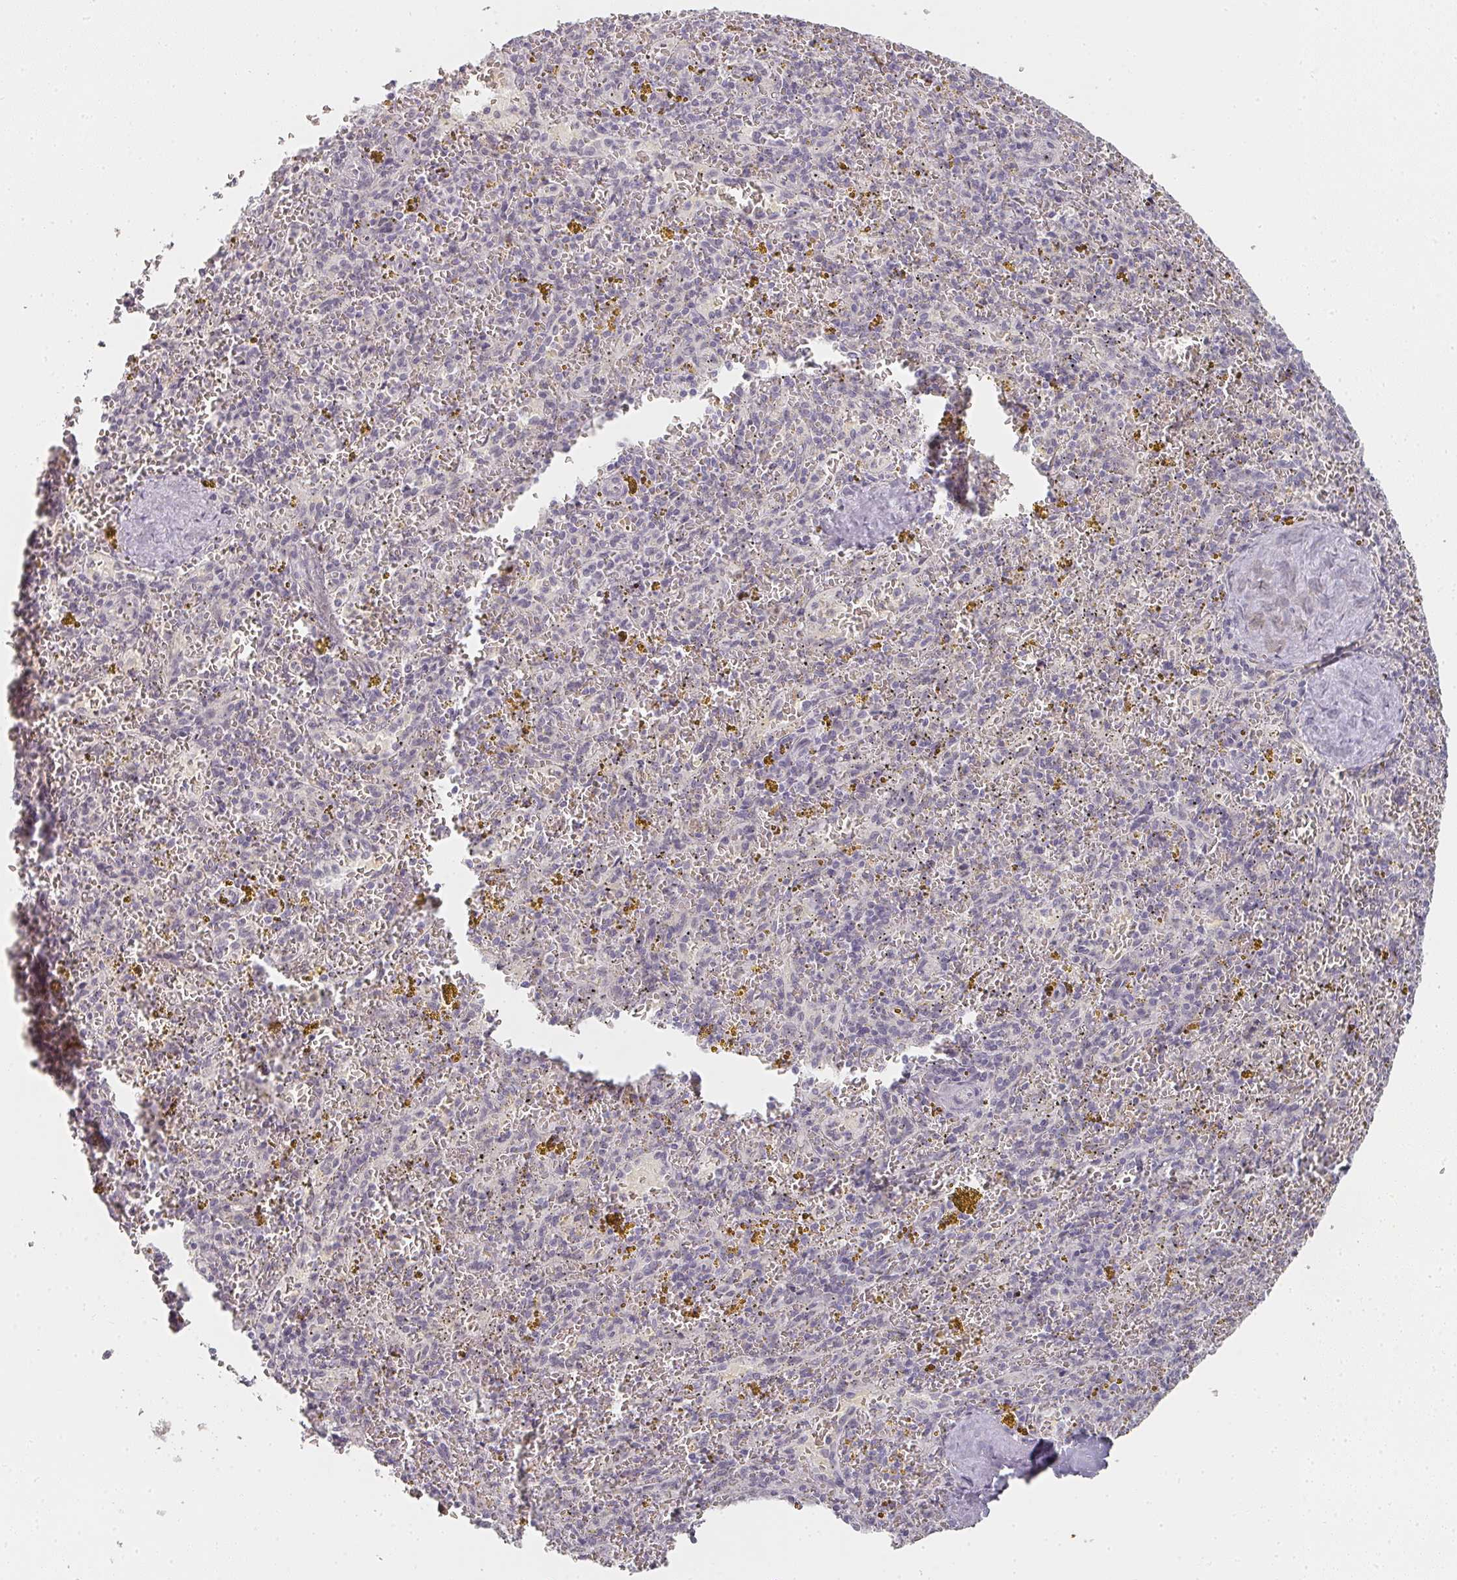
{"staining": {"intensity": "negative", "quantity": "none", "location": "none"}, "tissue": "spleen", "cell_type": "Cells in red pulp", "image_type": "normal", "snomed": [{"axis": "morphology", "description": "Normal tissue, NOS"}, {"axis": "topography", "description": "Spleen"}], "caption": "This micrograph is of unremarkable spleen stained with IHC to label a protein in brown with the nuclei are counter-stained blue. There is no positivity in cells in red pulp.", "gene": "SHISA2", "patient": {"sex": "male", "age": 57}}